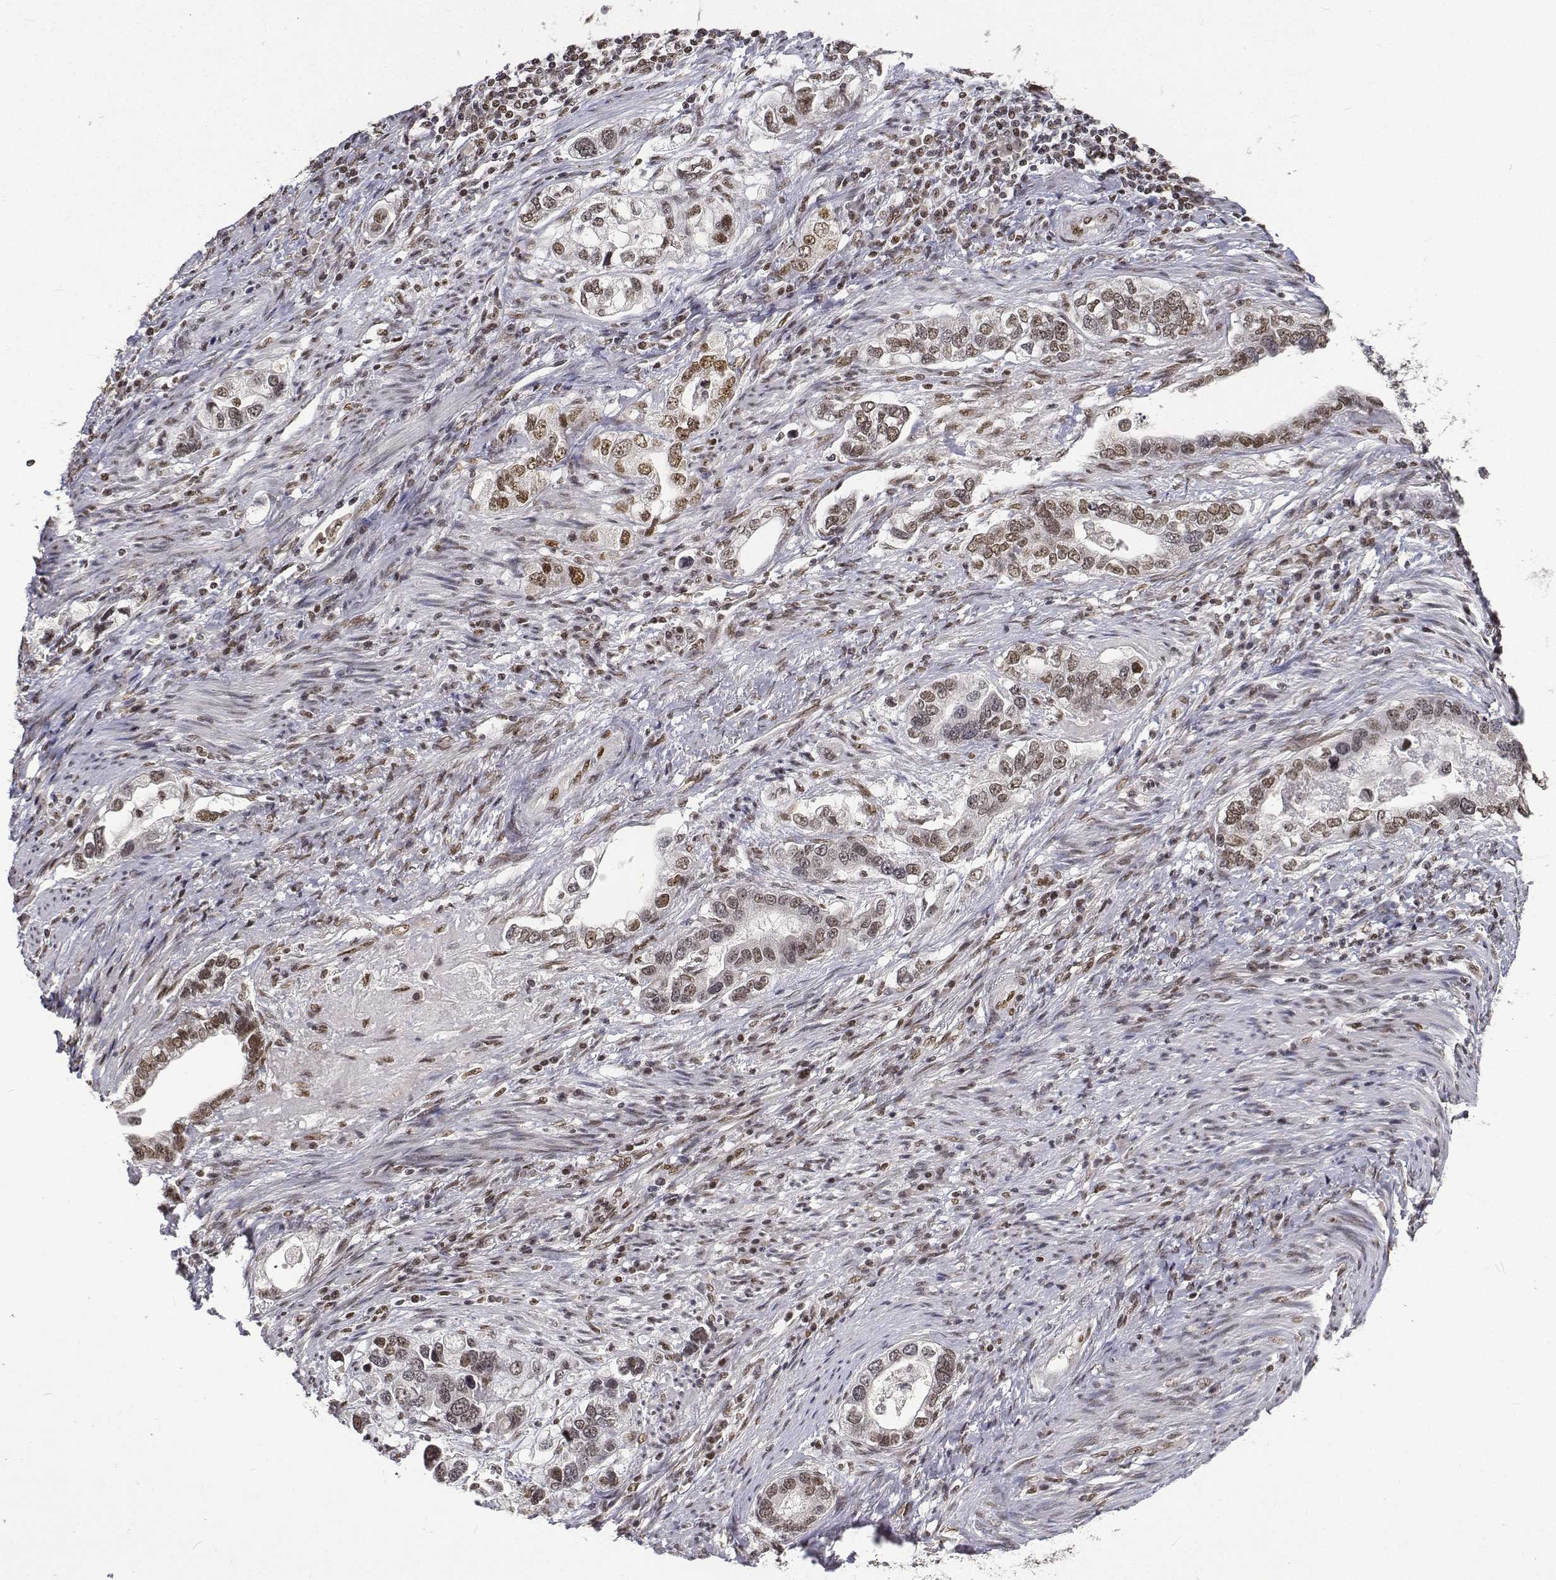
{"staining": {"intensity": "moderate", "quantity": "25%-75%", "location": "nuclear"}, "tissue": "stomach cancer", "cell_type": "Tumor cells", "image_type": "cancer", "snomed": [{"axis": "morphology", "description": "Adenocarcinoma, NOS"}, {"axis": "topography", "description": "Stomach, lower"}], "caption": "This micrograph exhibits immunohistochemistry staining of stomach cancer (adenocarcinoma), with medium moderate nuclear expression in approximately 25%-75% of tumor cells.", "gene": "ATRX", "patient": {"sex": "female", "age": 93}}